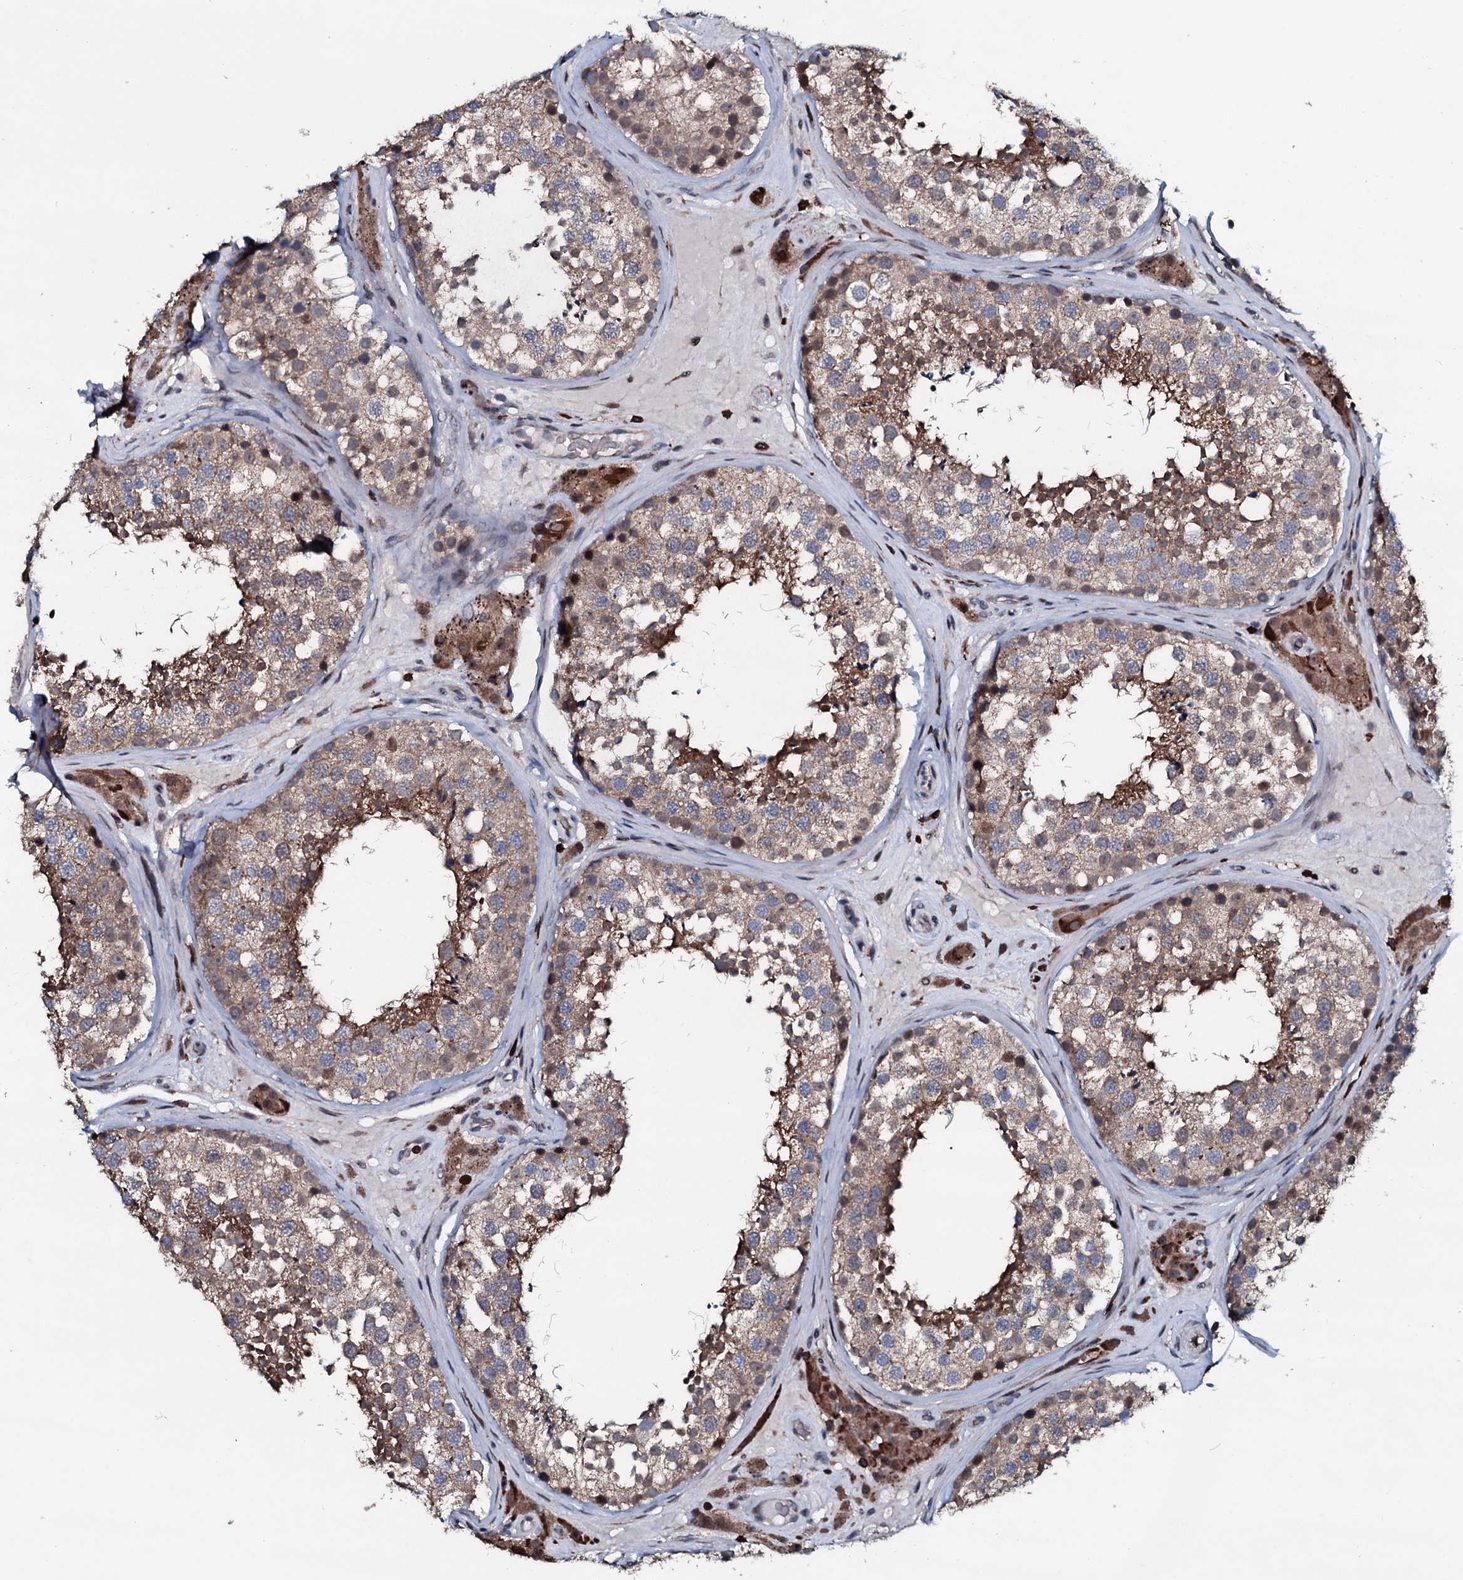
{"staining": {"intensity": "moderate", "quantity": "25%-75%", "location": "cytoplasmic/membranous"}, "tissue": "testis", "cell_type": "Cells in seminiferous ducts", "image_type": "normal", "snomed": [{"axis": "morphology", "description": "Normal tissue, NOS"}, {"axis": "topography", "description": "Testis"}], "caption": "The histopathology image demonstrates staining of normal testis, revealing moderate cytoplasmic/membranous protein staining (brown color) within cells in seminiferous ducts.", "gene": "OGFOD2", "patient": {"sex": "male", "age": 46}}